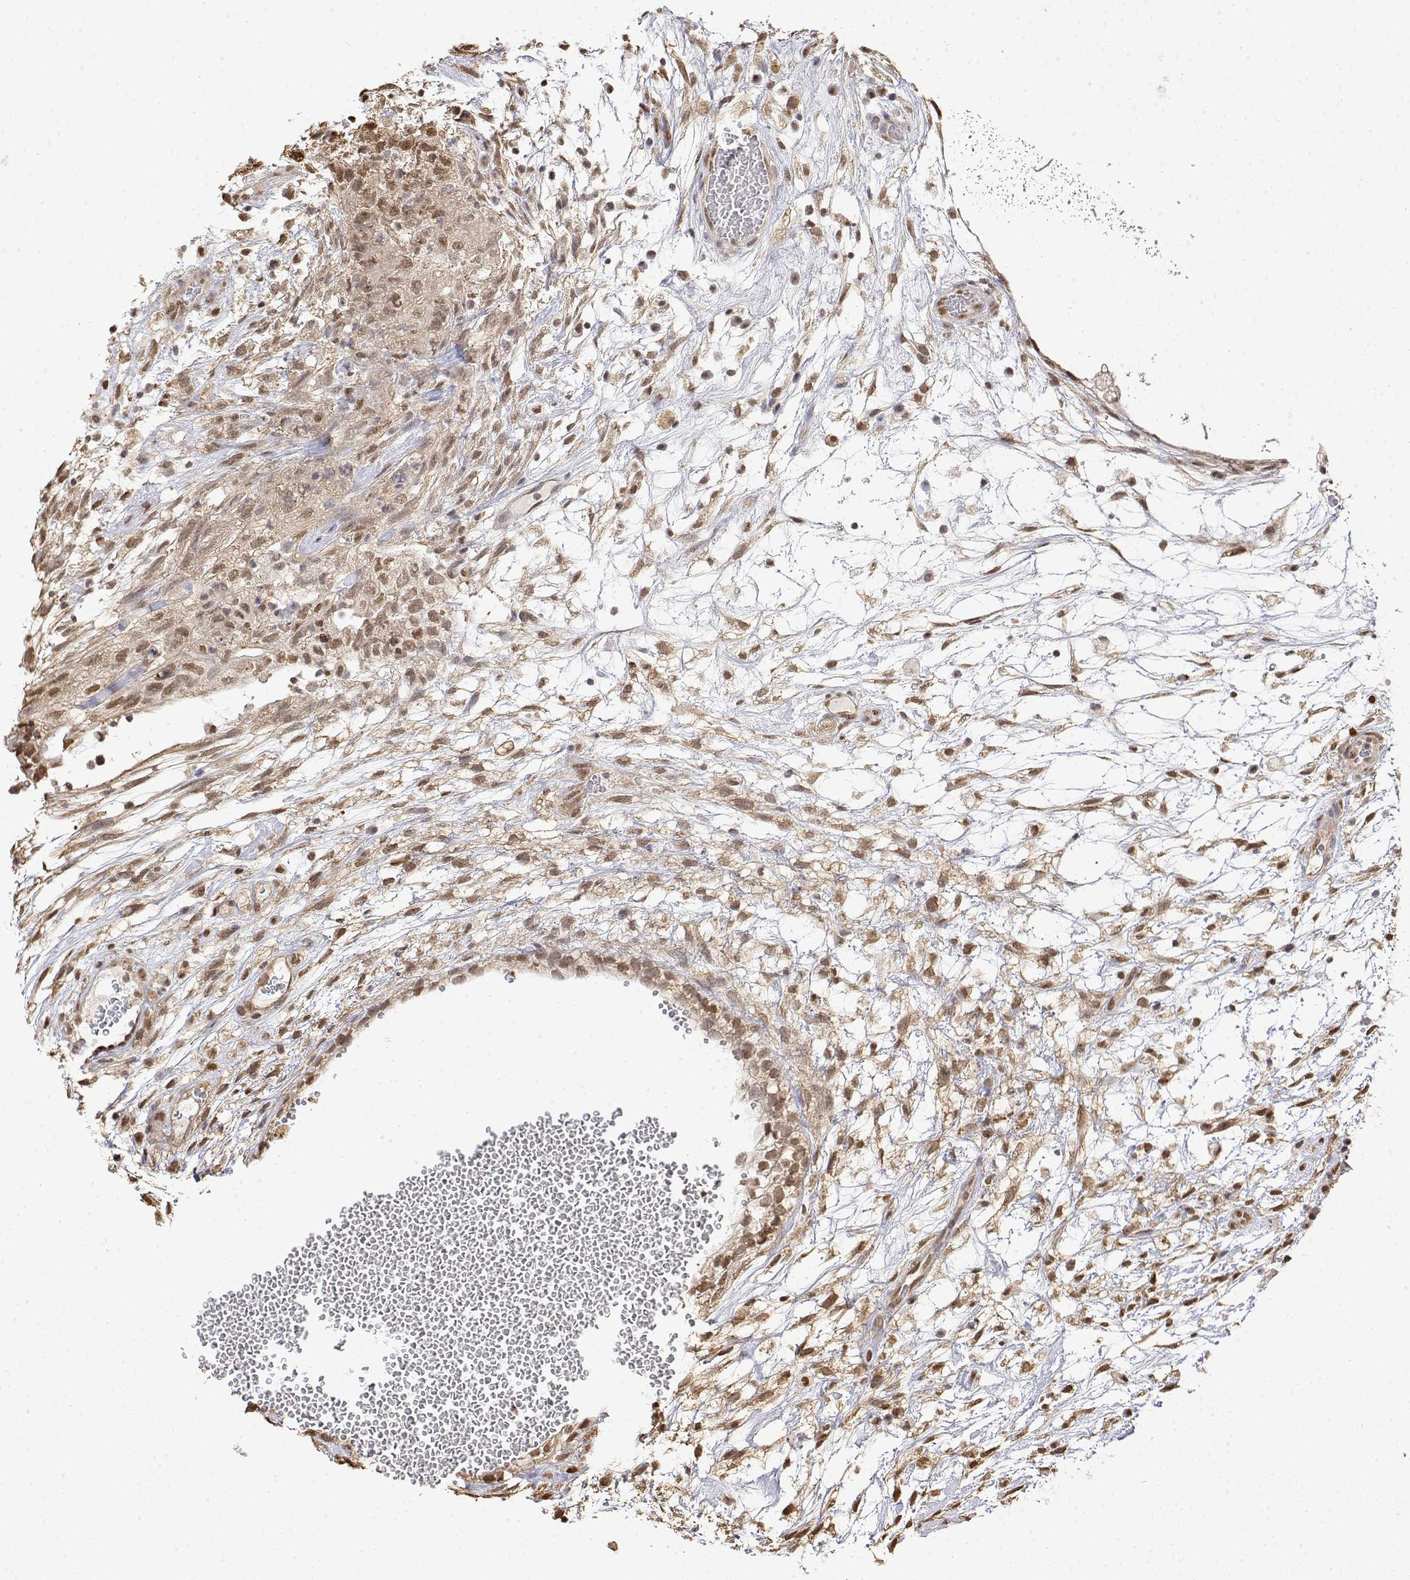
{"staining": {"intensity": "moderate", "quantity": ">75%", "location": "nuclear"}, "tissue": "testis cancer", "cell_type": "Tumor cells", "image_type": "cancer", "snomed": [{"axis": "morphology", "description": "Normal tissue, NOS"}, {"axis": "morphology", "description": "Carcinoma, Embryonal, NOS"}, {"axis": "topography", "description": "Testis"}], "caption": "Testis cancer stained with immunohistochemistry demonstrates moderate nuclear staining in about >75% of tumor cells.", "gene": "TPI1", "patient": {"sex": "male", "age": 32}}